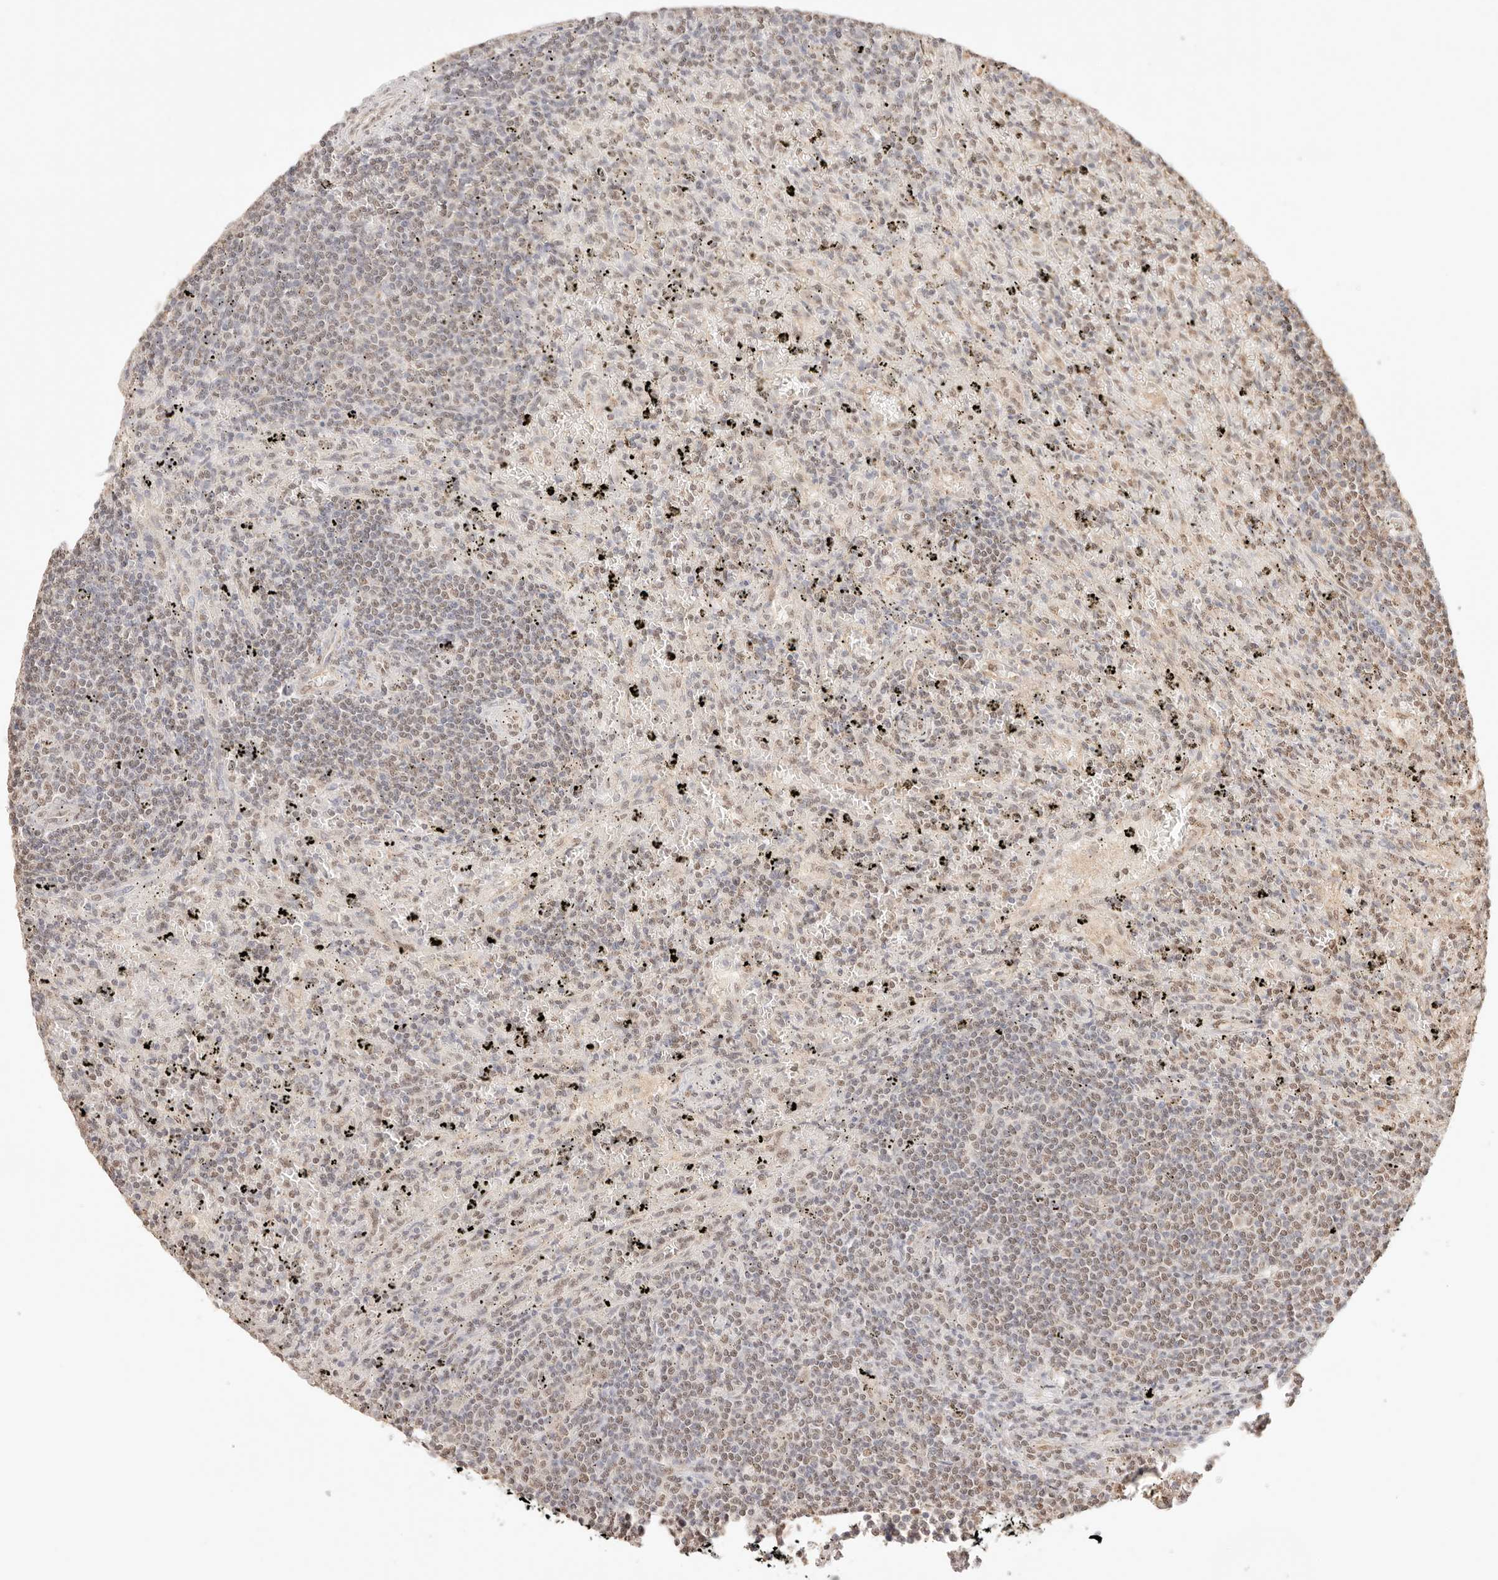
{"staining": {"intensity": "weak", "quantity": "<25%", "location": "nuclear"}, "tissue": "lymphoma", "cell_type": "Tumor cells", "image_type": "cancer", "snomed": [{"axis": "morphology", "description": "Malignant lymphoma, non-Hodgkin's type, Low grade"}, {"axis": "topography", "description": "Spleen"}], "caption": "The immunohistochemistry micrograph has no significant staining in tumor cells of lymphoma tissue.", "gene": "IL1R2", "patient": {"sex": "male", "age": 76}}